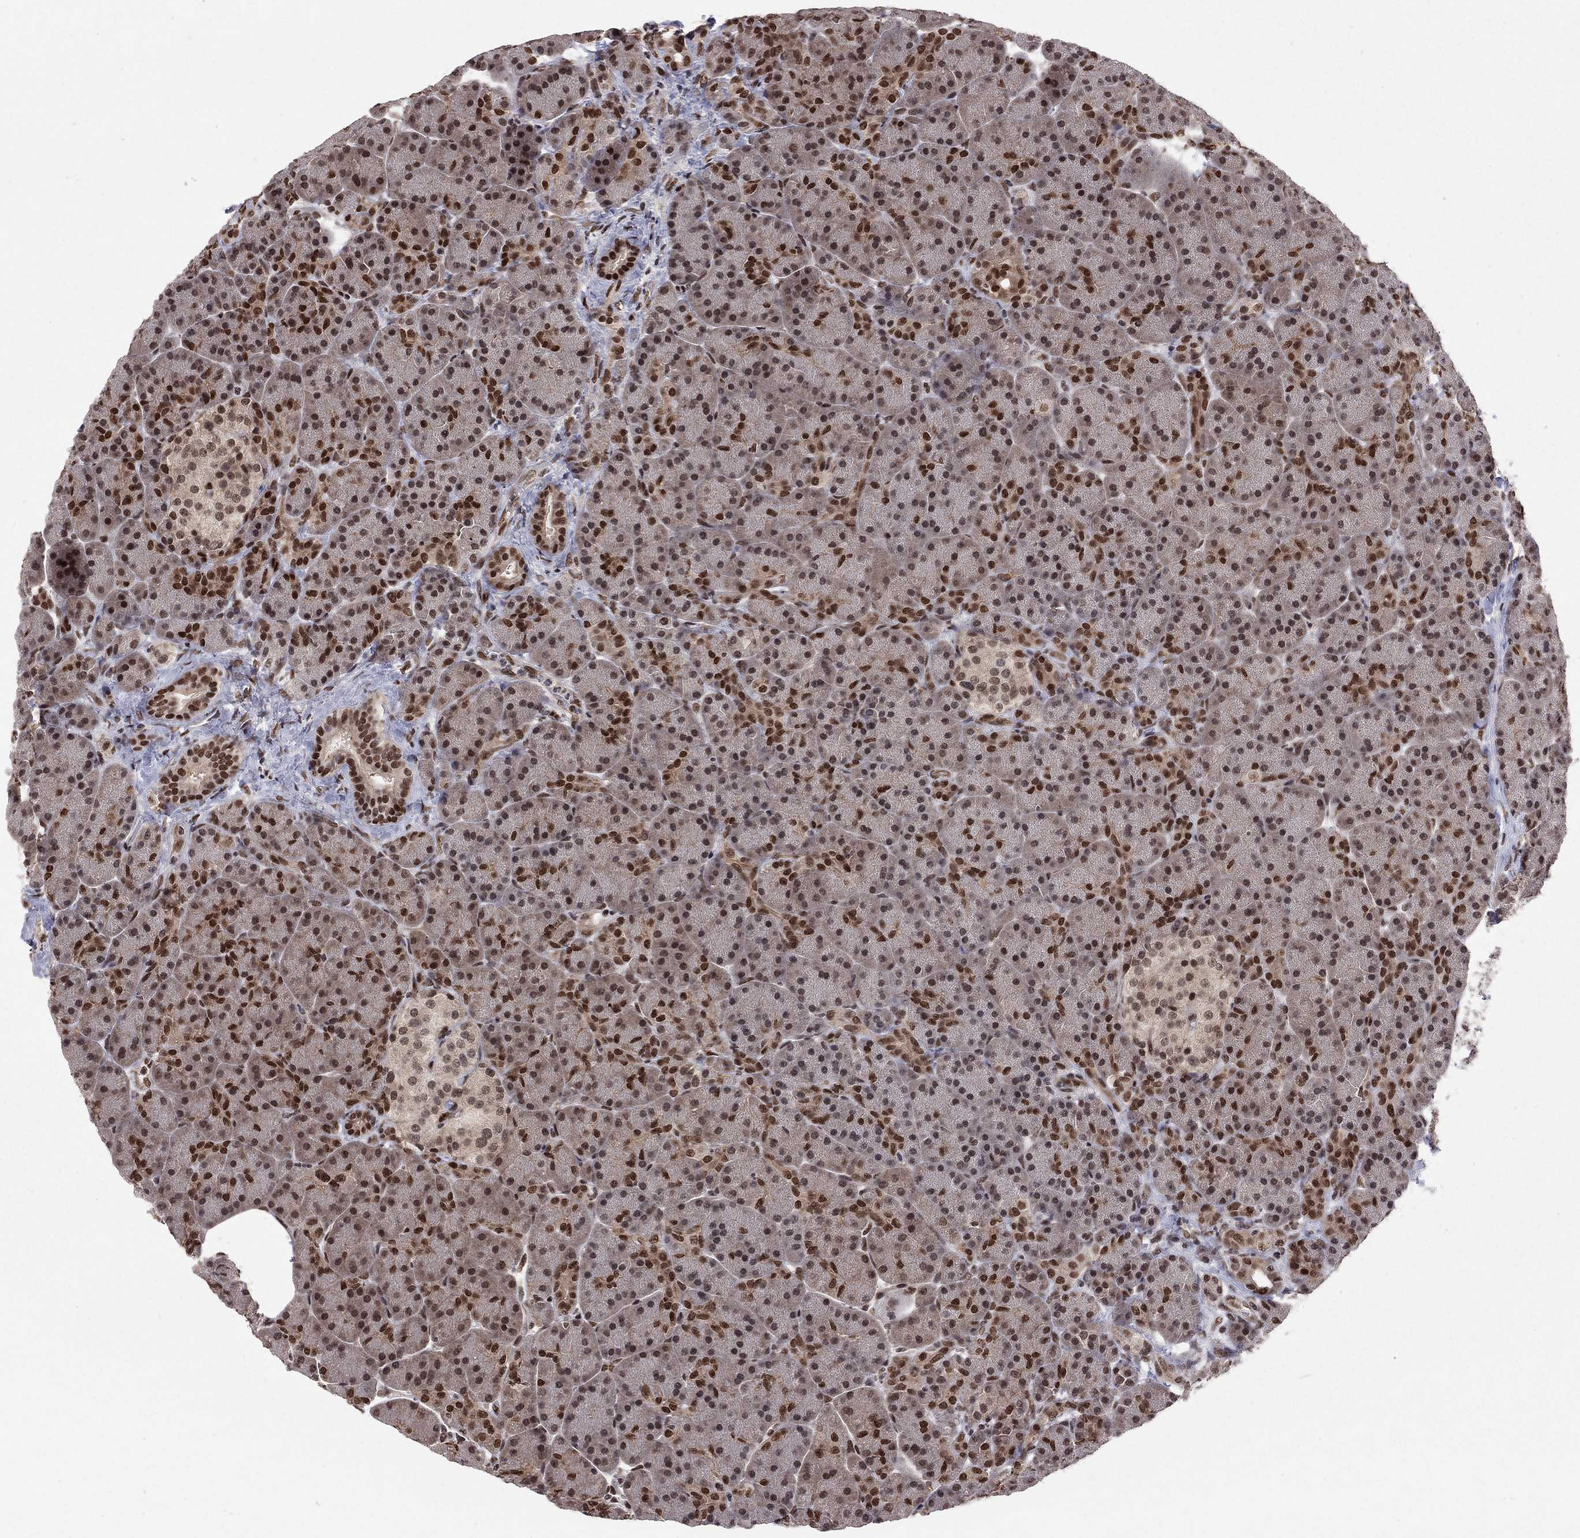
{"staining": {"intensity": "strong", "quantity": "25%-75%", "location": "nuclear"}, "tissue": "pancreas", "cell_type": "Exocrine glandular cells", "image_type": "normal", "snomed": [{"axis": "morphology", "description": "Normal tissue, NOS"}, {"axis": "topography", "description": "Pancreas"}], "caption": "A brown stain highlights strong nuclear expression of a protein in exocrine glandular cells of unremarkable human pancreas.", "gene": "SAP30L", "patient": {"sex": "female", "age": 63}}